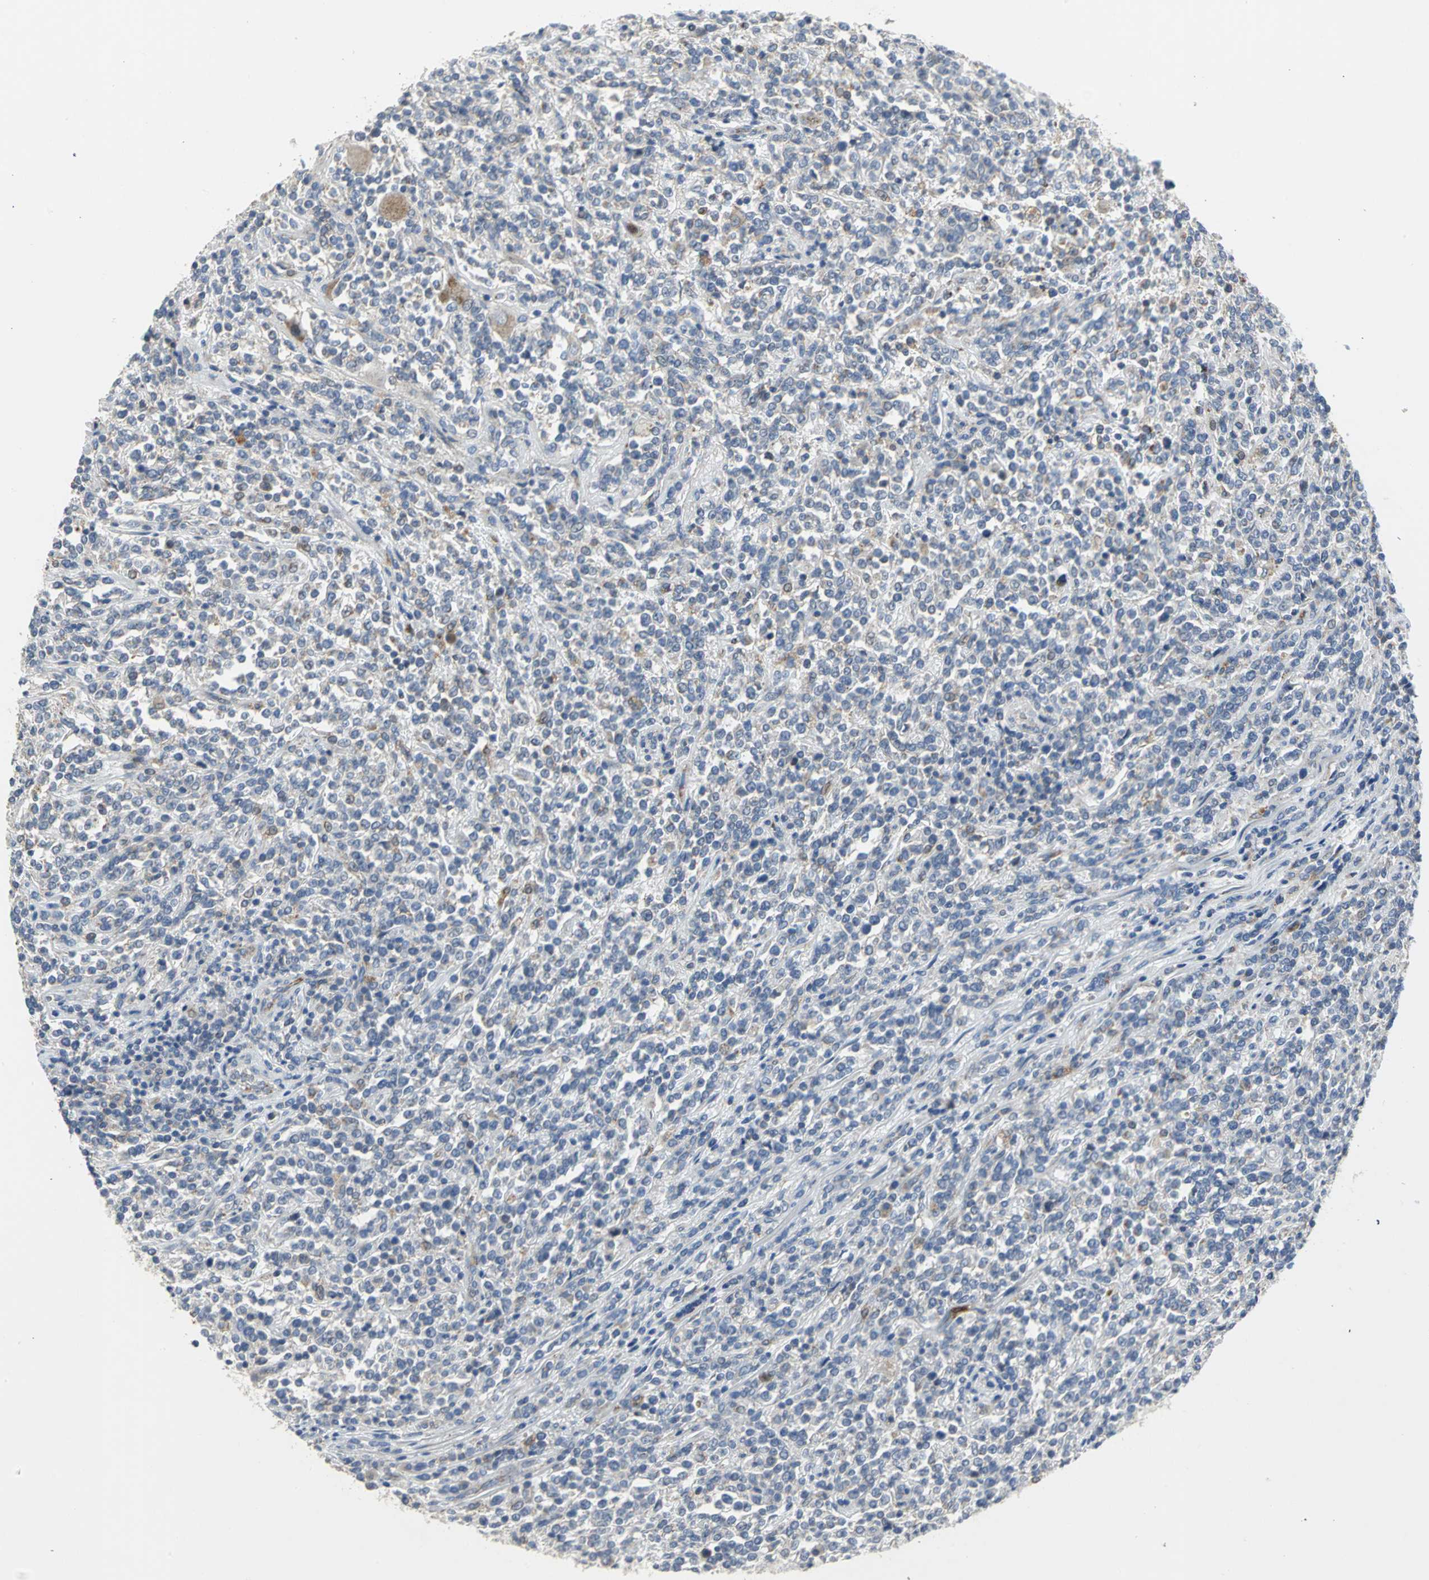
{"staining": {"intensity": "moderate", "quantity": "<25%", "location": "cytoplasmic/membranous"}, "tissue": "lymphoma", "cell_type": "Tumor cells", "image_type": "cancer", "snomed": [{"axis": "morphology", "description": "Malignant lymphoma, non-Hodgkin's type, High grade"}, {"axis": "topography", "description": "Soft tissue"}], "caption": "Moderate cytoplasmic/membranous protein positivity is present in about <25% of tumor cells in malignant lymphoma, non-Hodgkin's type (high-grade). The protein is stained brown, and the nuclei are stained in blue (DAB (3,3'-diaminobenzidine) IHC with brightfield microscopy, high magnification).", "gene": "SPPL2B", "patient": {"sex": "male", "age": 18}}